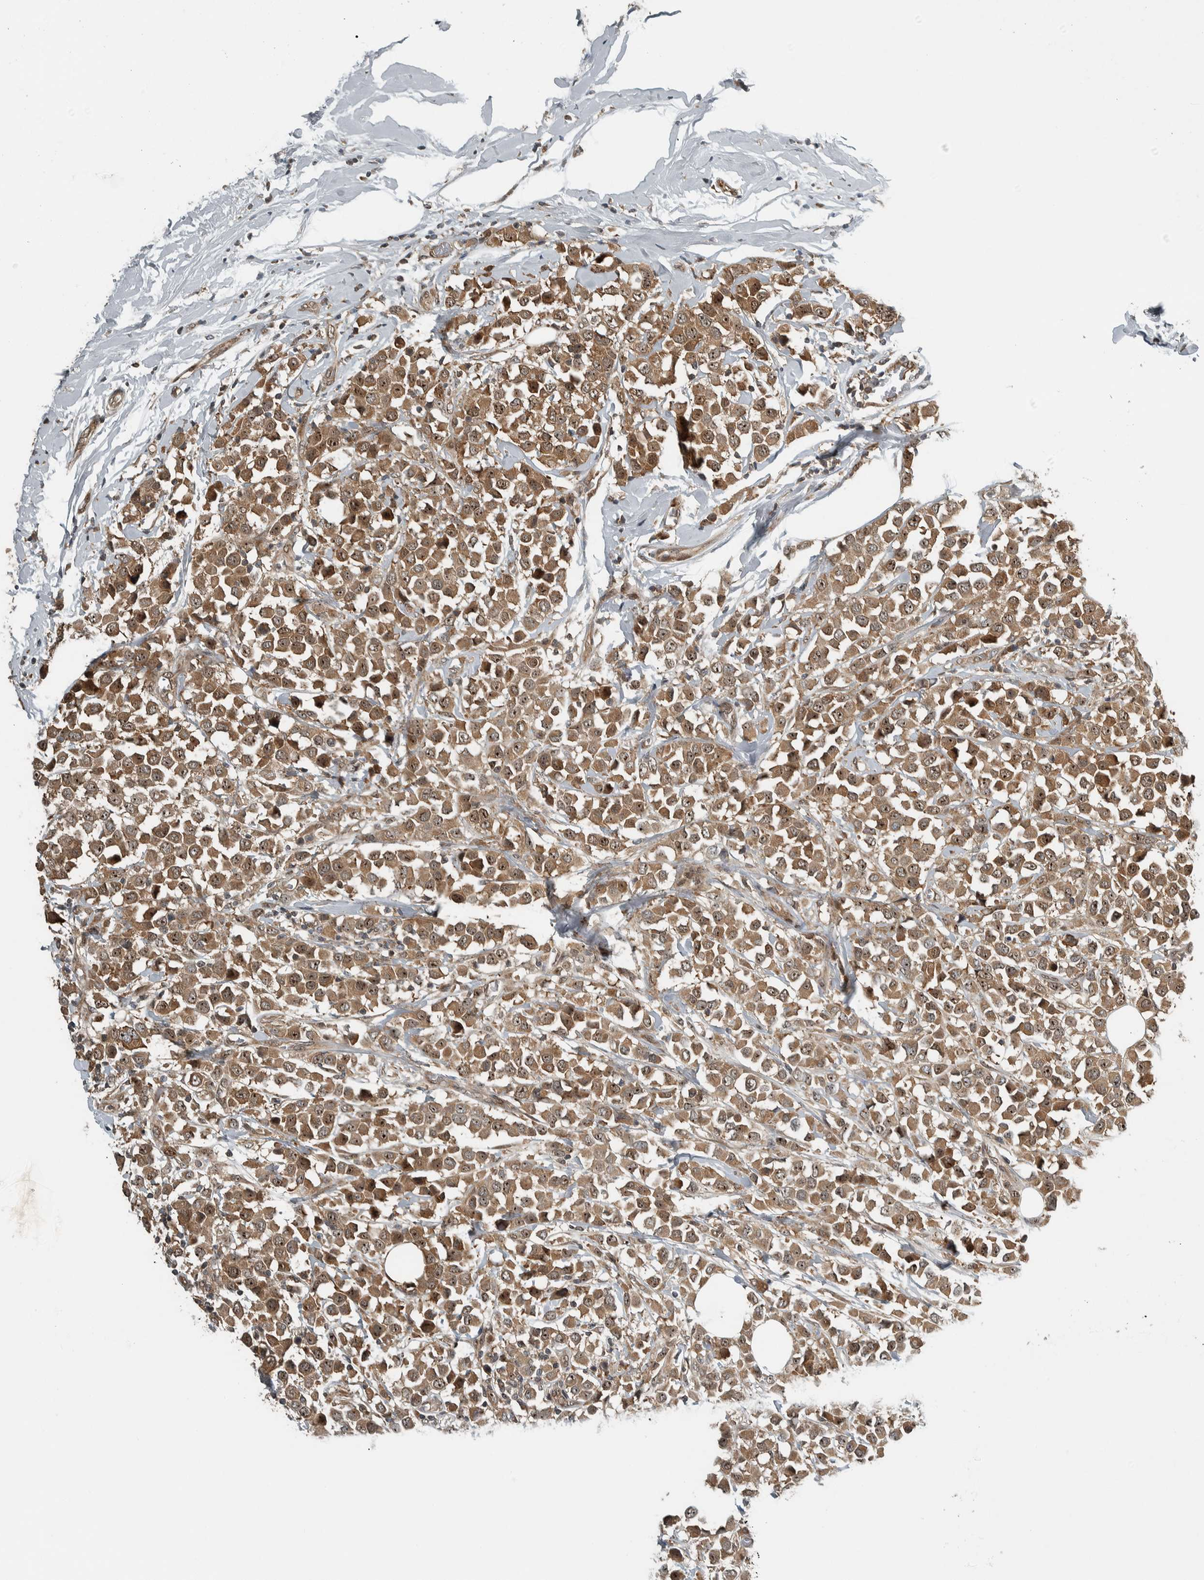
{"staining": {"intensity": "moderate", "quantity": ">75%", "location": "cytoplasmic/membranous,nuclear"}, "tissue": "breast cancer", "cell_type": "Tumor cells", "image_type": "cancer", "snomed": [{"axis": "morphology", "description": "Duct carcinoma"}, {"axis": "topography", "description": "Breast"}], "caption": "IHC of human breast cancer exhibits medium levels of moderate cytoplasmic/membranous and nuclear staining in approximately >75% of tumor cells. (DAB IHC, brown staining for protein, blue staining for nuclei).", "gene": "XPO5", "patient": {"sex": "female", "age": 61}}